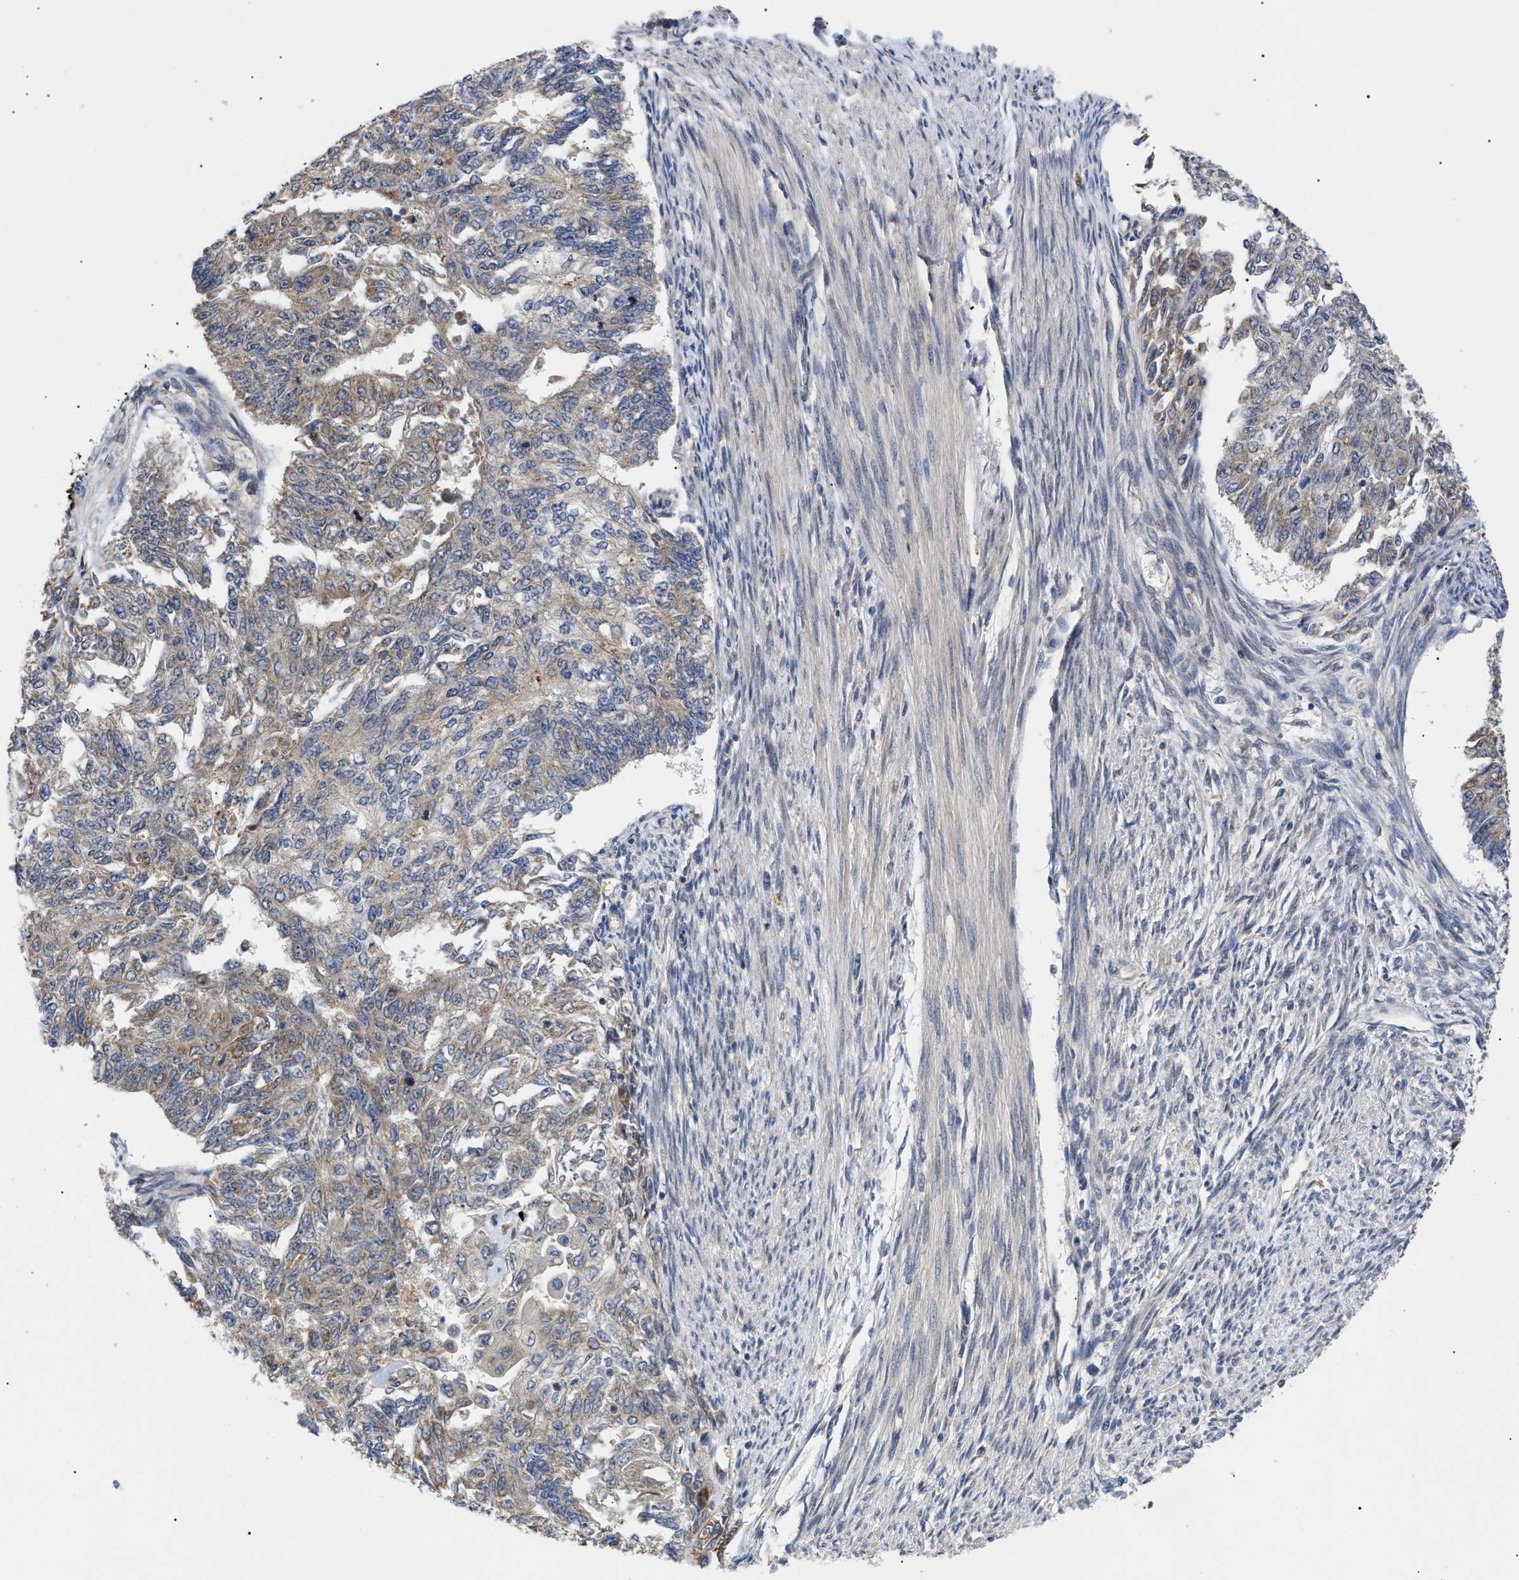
{"staining": {"intensity": "weak", "quantity": "25%-75%", "location": "cytoplasmic/membranous"}, "tissue": "endometrial cancer", "cell_type": "Tumor cells", "image_type": "cancer", "snomed": [{"axis": "morphology", "description": "Adenocarcinoma, NOS"}, {"axis": "topography", "description": "Endometrium"}], "caption": "Endometrial cancer (adenocarcinoma) stained for a protein shows weak cytoplasmic/membranous positivity in tumor cells. Nuclei are stained in blue.", "gene": "ZBTB11", "patient": {"sex": "female", "age": 32}}